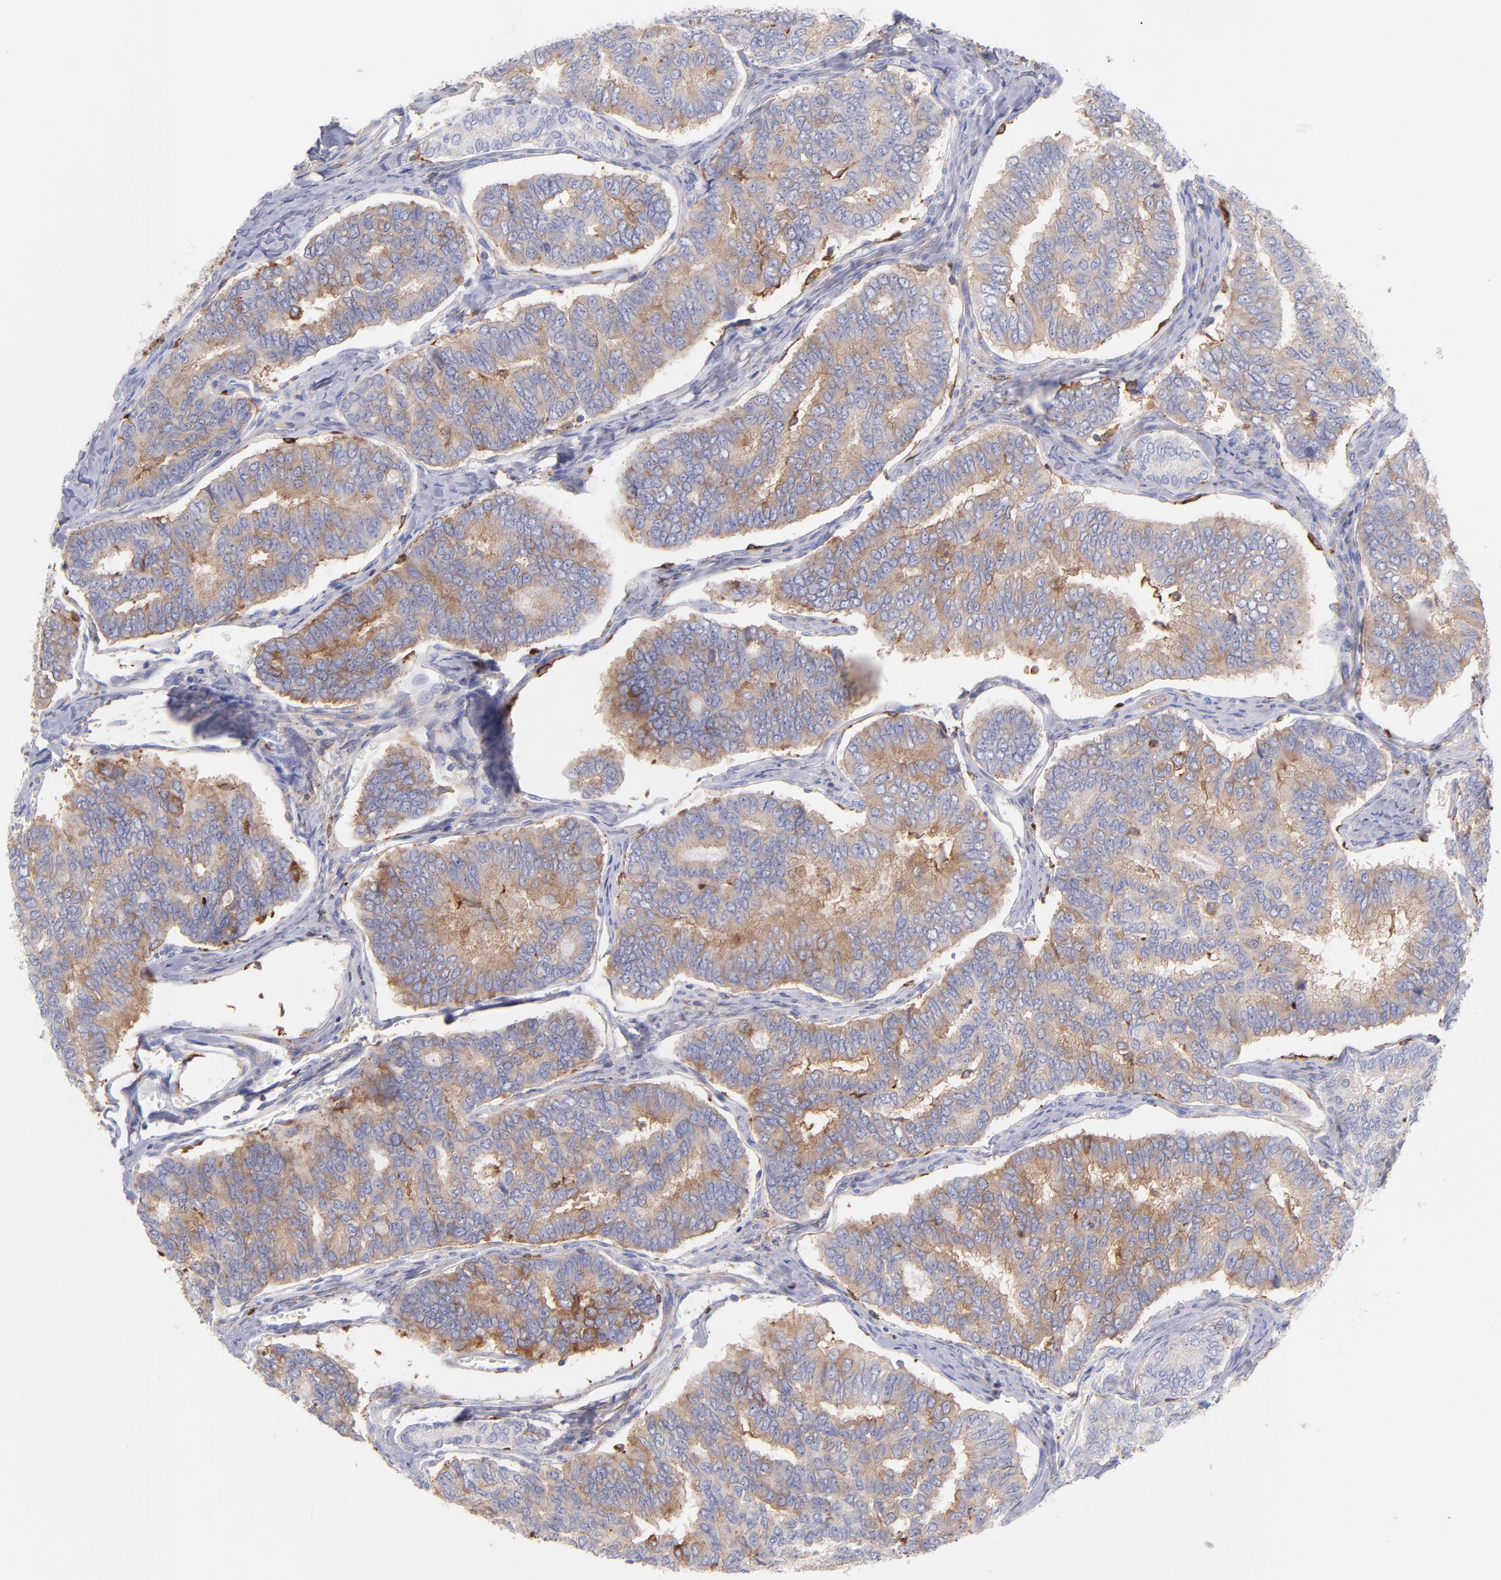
{"staining": {"intensity": "moderate", "quantity": ">75%", "location": "cytoplasmic/membranous"}, "tissue": "thyroid cancer", "cell_type": "Tumor cells", "image_type": "cancer", "snomed": [{"axis": "morphology", "description": "Papillary adenocarcinoma, NOS"}, {"axis": "topography", "description": "Thyroid gland"}], "caption": "Immunohistochemical staining of thyroid cancer displays medium levels of moderate cytoplasmic/membranous expression in about >75% of tumor cells.", "gene": "PRKCA", "patient": {"sex": "female", "age": 35}}